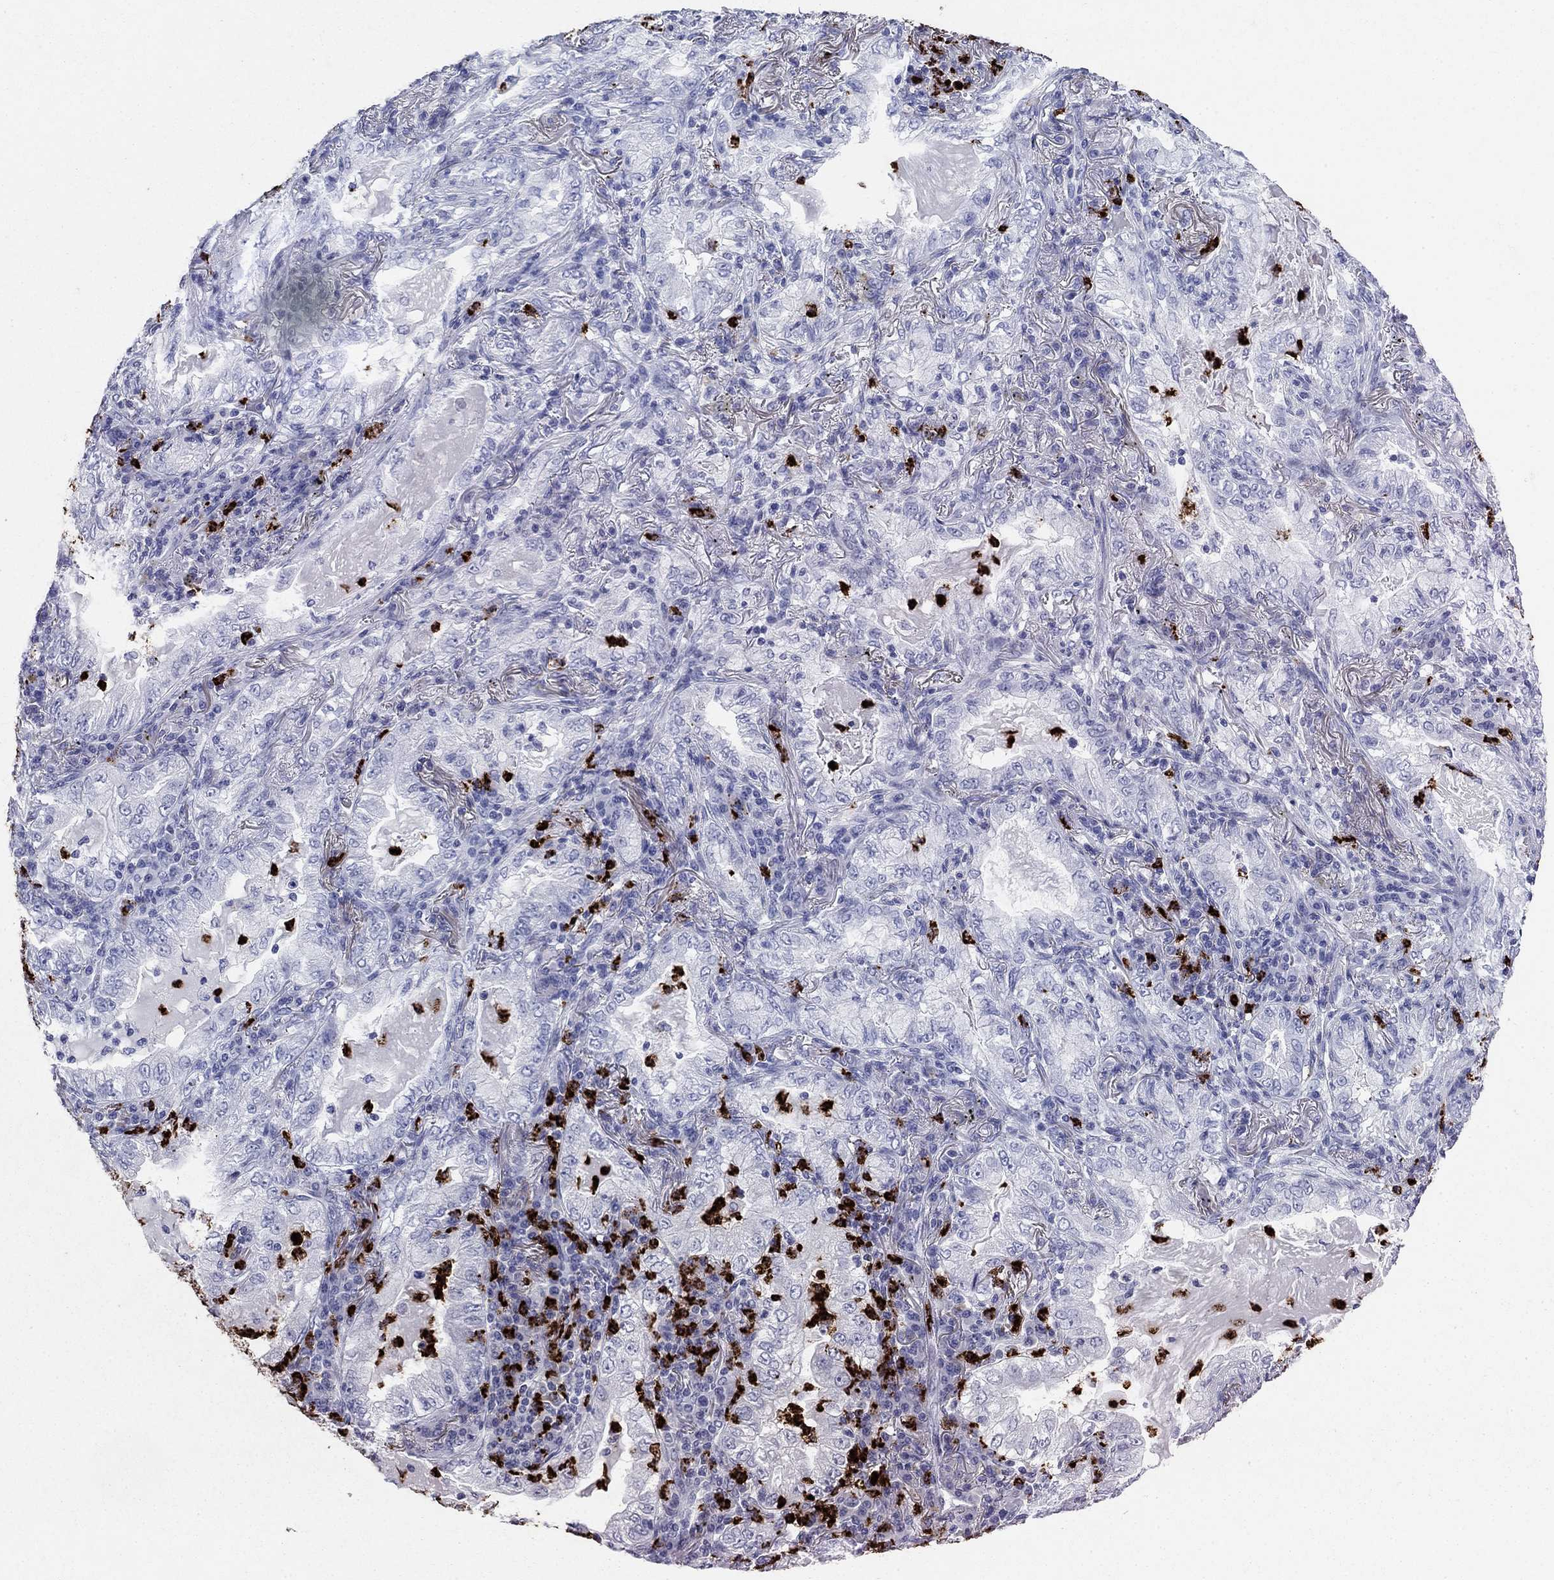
{"staining": {"intensity": "negative", "quantity": "none", "location": "none"}, "tissue": "lung cancer", "cell_type": "Tumor cells", "image_type": "cancer", "snomed": [{"axis": "morphology", "description": "Adenocarcinoma, NOS"}, {"axis": "topography", "description": "Lung"}], "caption": "Lung cancer was stained to show a protein in brown. There is no significant positivity in tumor cells. (DAB (3,3'-diaminobenzidine) immunohistochemistry visualized using brightfield microscopy, high magnification).", "gene": "AZU1", "patient": {"sex": "female", "age": 73}}